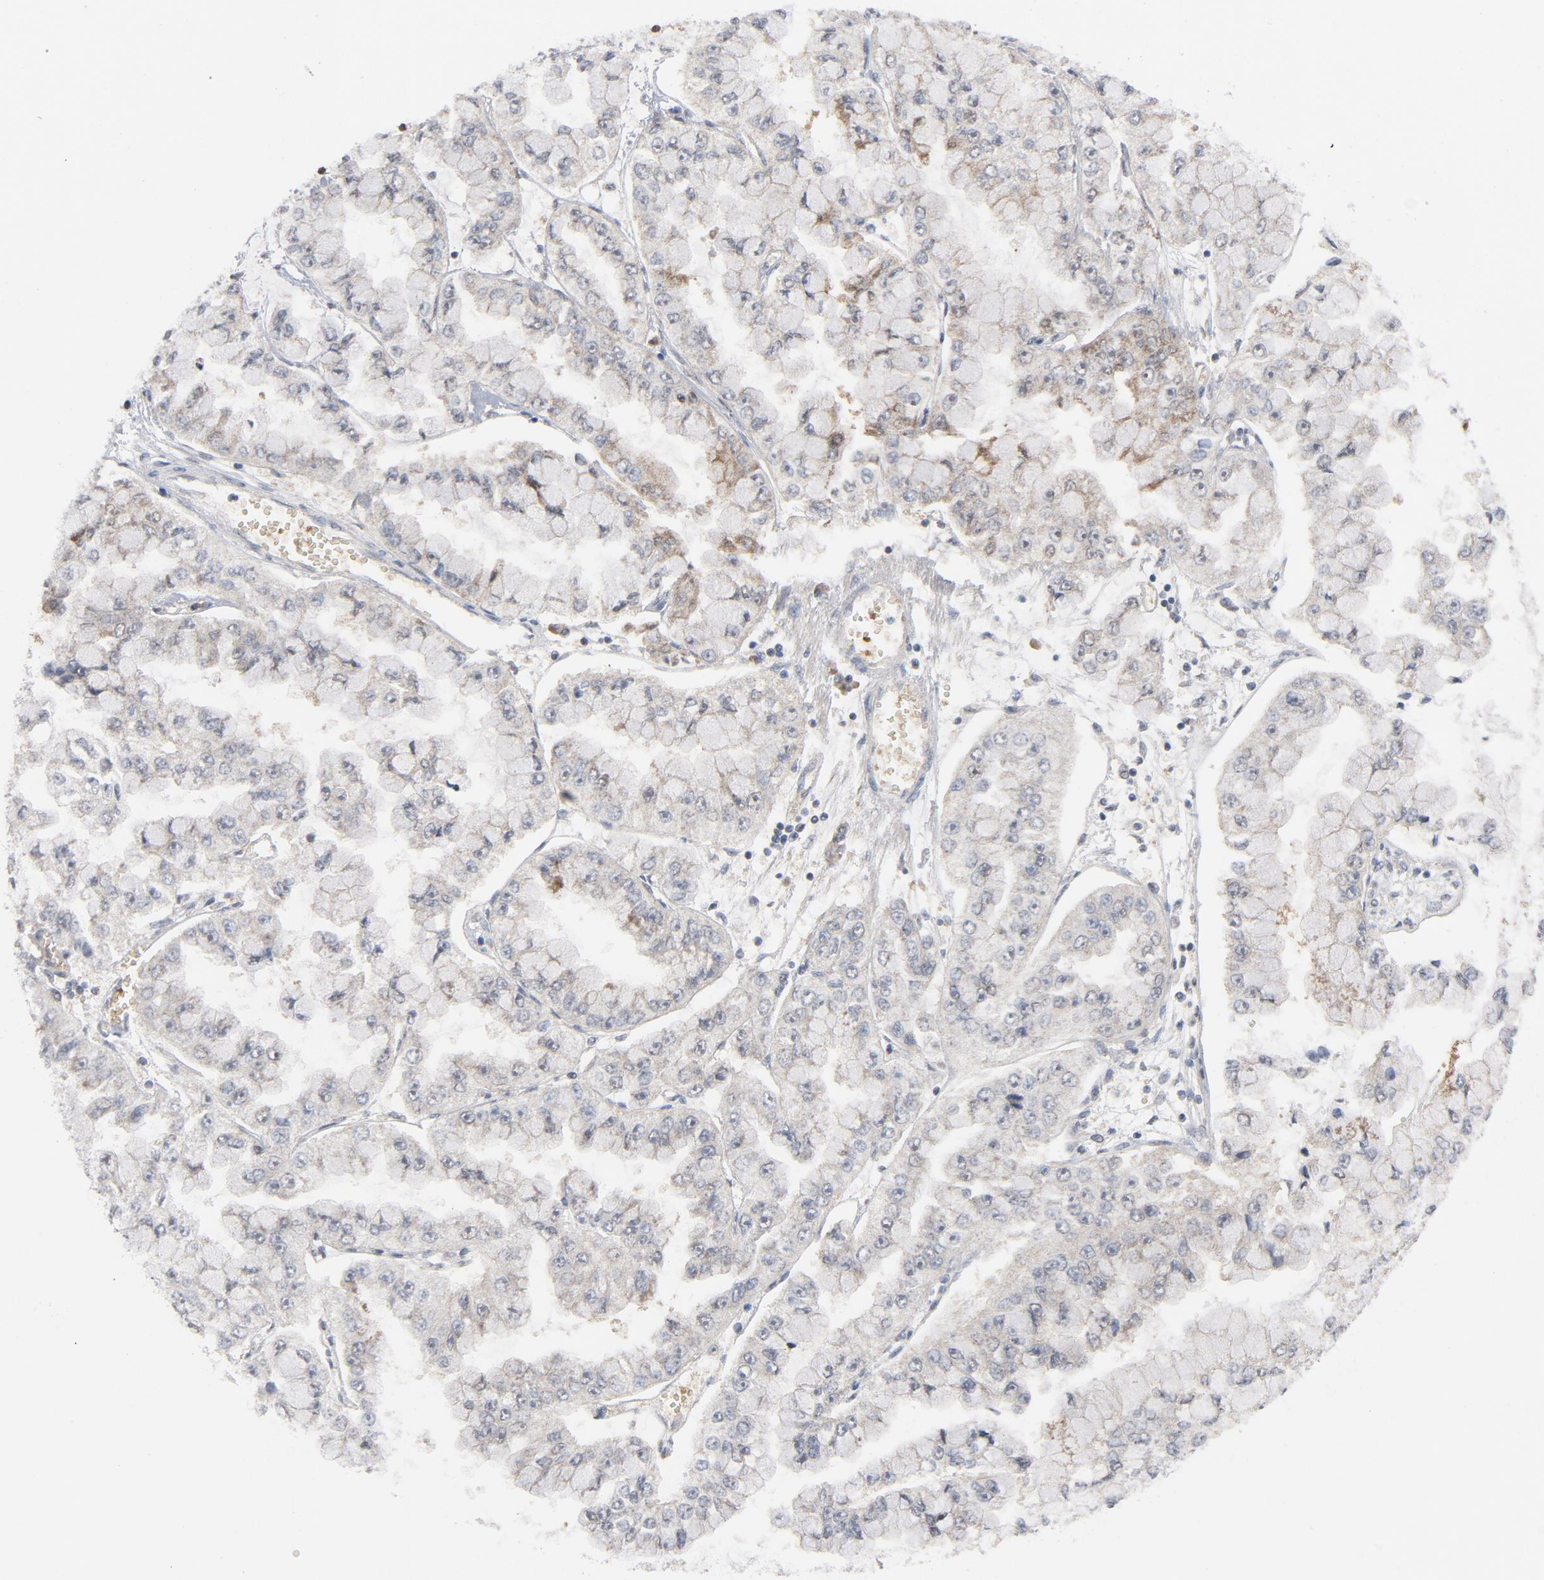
{"staining": {"intensity": "moderate", "quantity": ">75%", "location": "cytoplasmic/membranous"}, "tissue": "liver cancer", "cell_type": "Tumor cells", "image_type": "cancer", "snomed": [{"axis": "morphology", "description": "Cholangiocarcinoma"}, {"axis": "topography", "description": "Liver"}], "caption": "Human liver cancer (cholangiocarcinoma) stained with a protein marker shows moderate staining in tumor cells.", "gene": "PRDX1", "patient": {"sex": "female", "age": 79}}